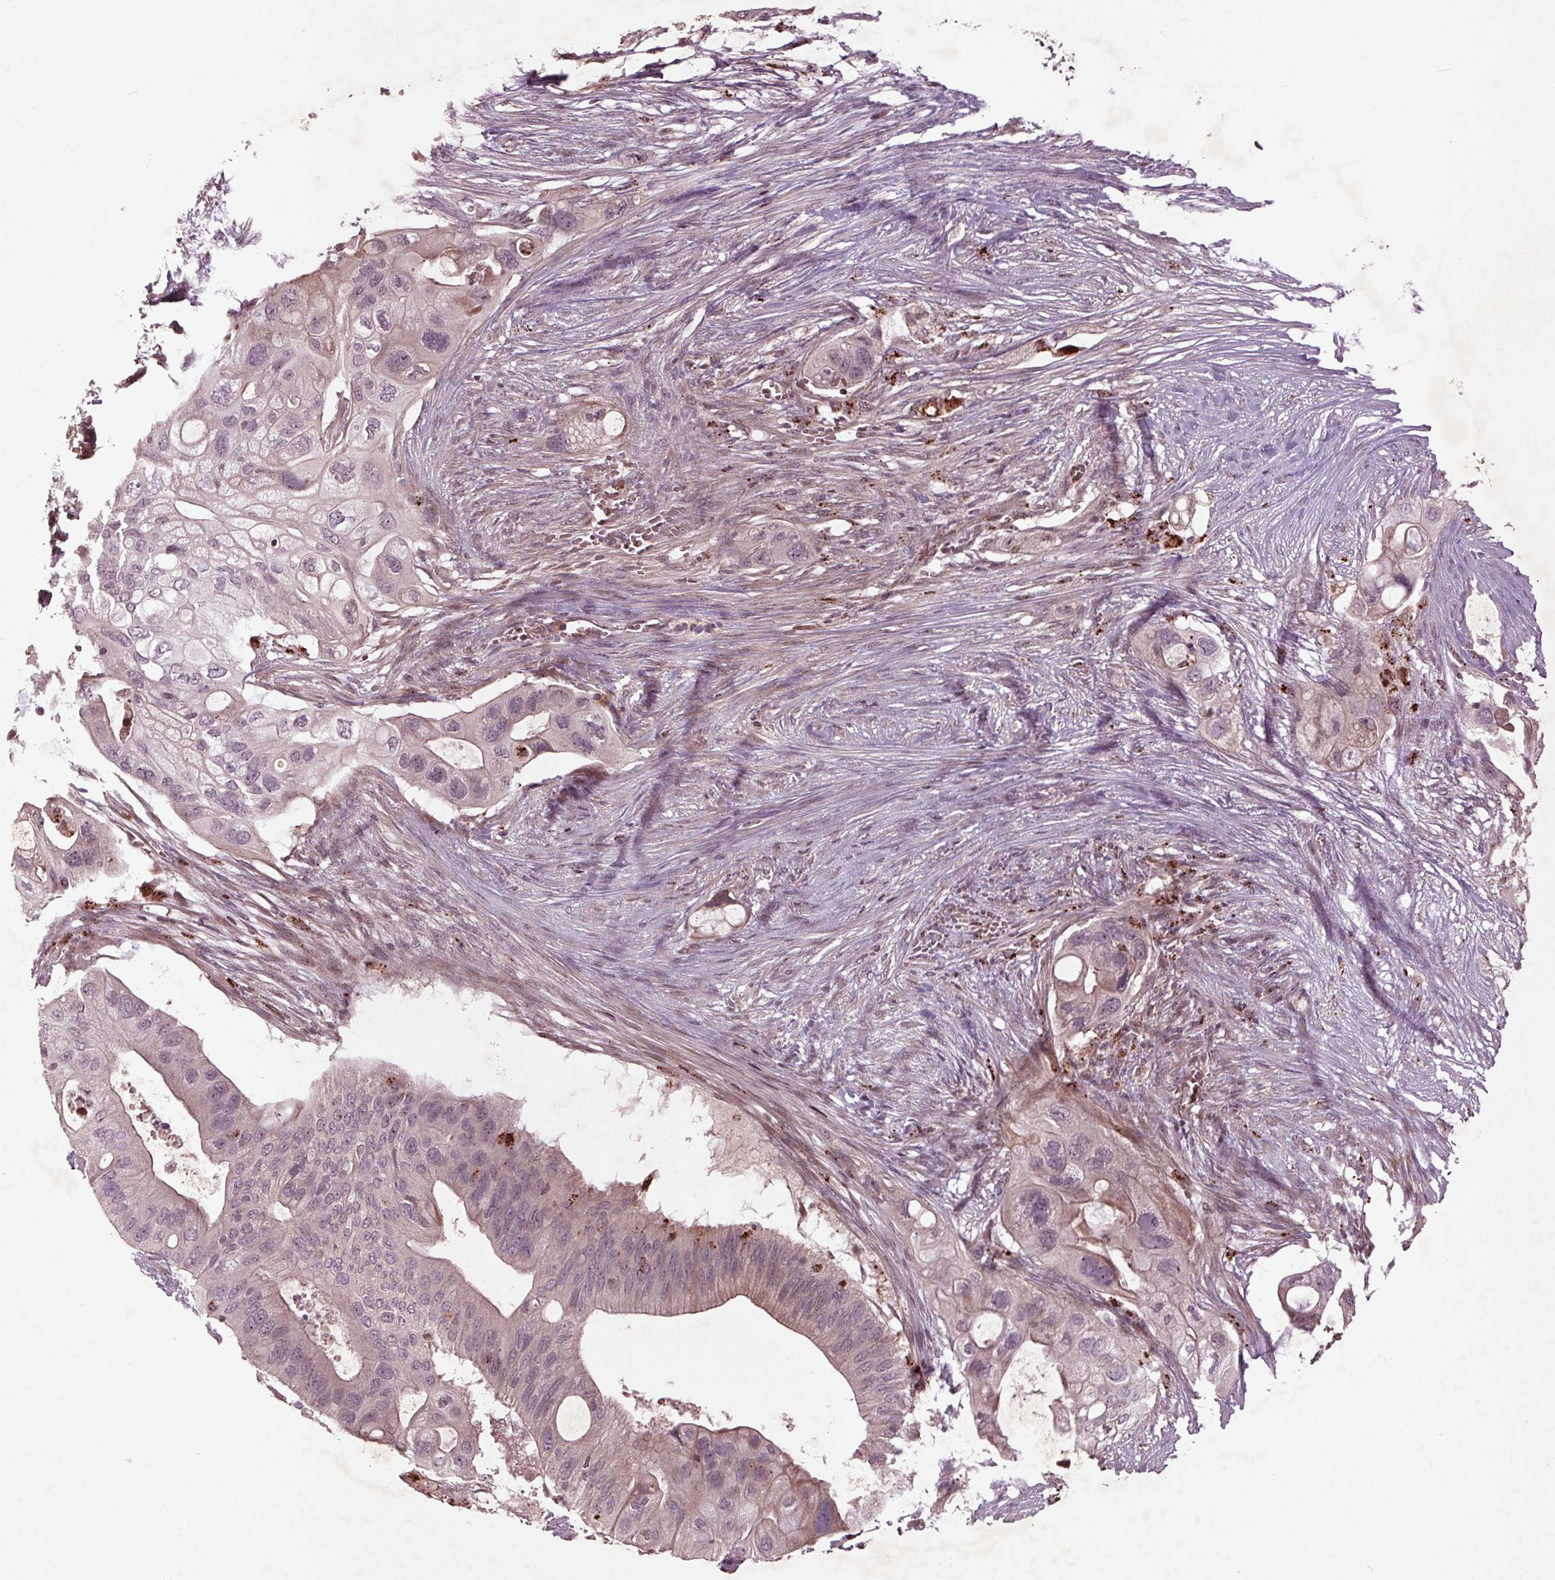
{"staining": {"intensity": "negative", "quantity": "none", "location": "none"}, "tissue": "pancreatic cancer", "cell_type": "Tumor cells", "image_type": "cancer", "snomed": [{"axis": "morphology", "description": "Adenocarcinoma, NOS"}, {"axis": "topography", "description": "Pancreas"}], "caption": "Immunohistochemistry image of human pancreatic cancer stained for a protein (brown), which demonstrates no positivity in tumor cells. (DAB immunohistochemistry (IHC) visualized using brightfield microscopy, high magnification).", "gene": "CDKL4", "patient": {"sex": "female", "age": 72}}